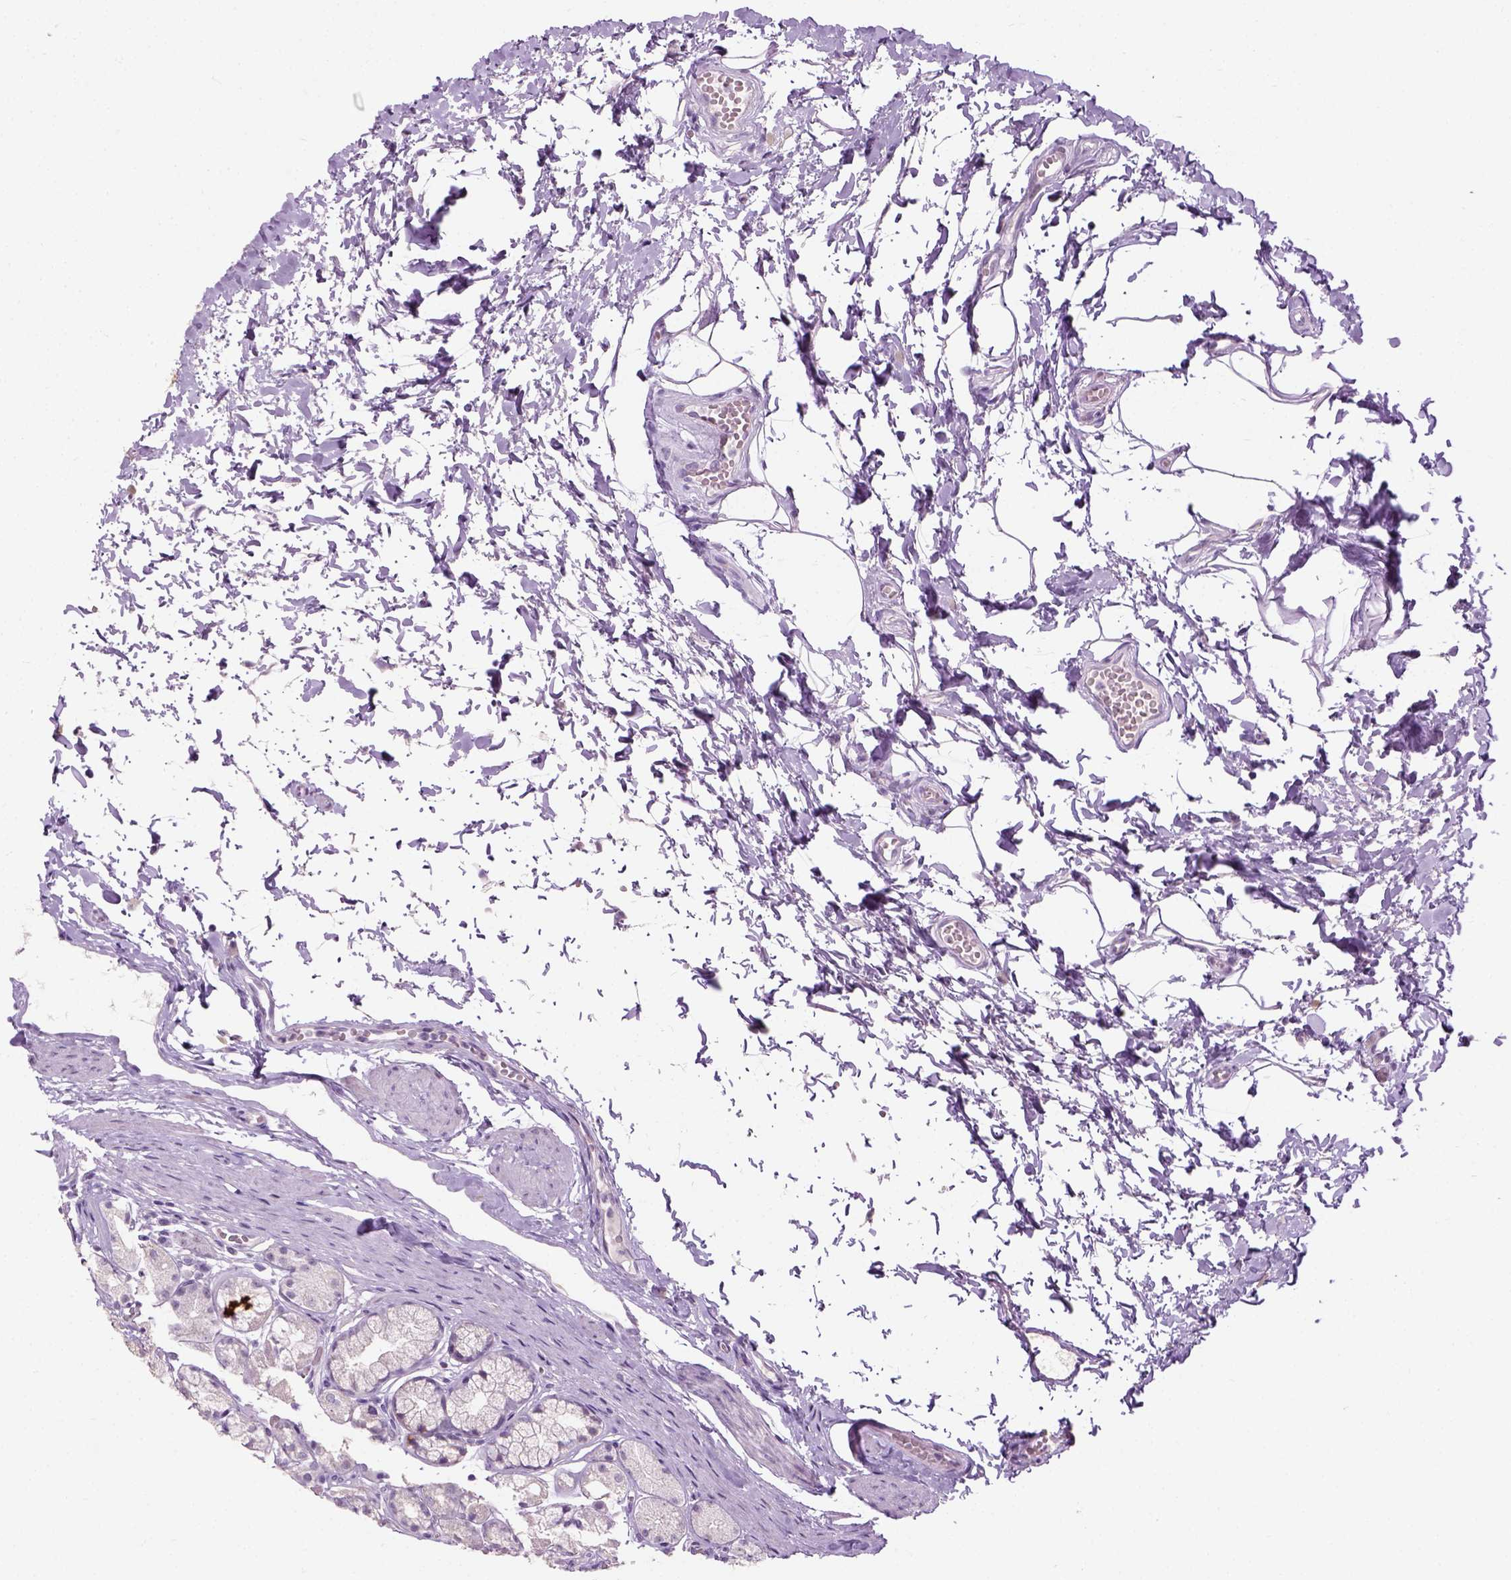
{"staining": {"intensity": "negative", "quantity": "none", "location": "none"}, "tissue": "stomach", "cell_type": "Glandular cells", "image_type": "normal", "snomed": [{"axis": "morphology", "description": "Normal tissue, NOS"}, {"axis": "topography", "description": "Stomach"}], "caption": "Immunohistochemistry histopathology image of normal stomach: human stomach stained with DAB (3,3'-diaminobenzidine) demonstrates no significant protein expression in glandular cells. The staining is performed using DAB brown chromogen with nuclei counter-stained in using hematoxylin.", "gene": "GABRB2", "patient": {"sex": "male", "age": 70}}